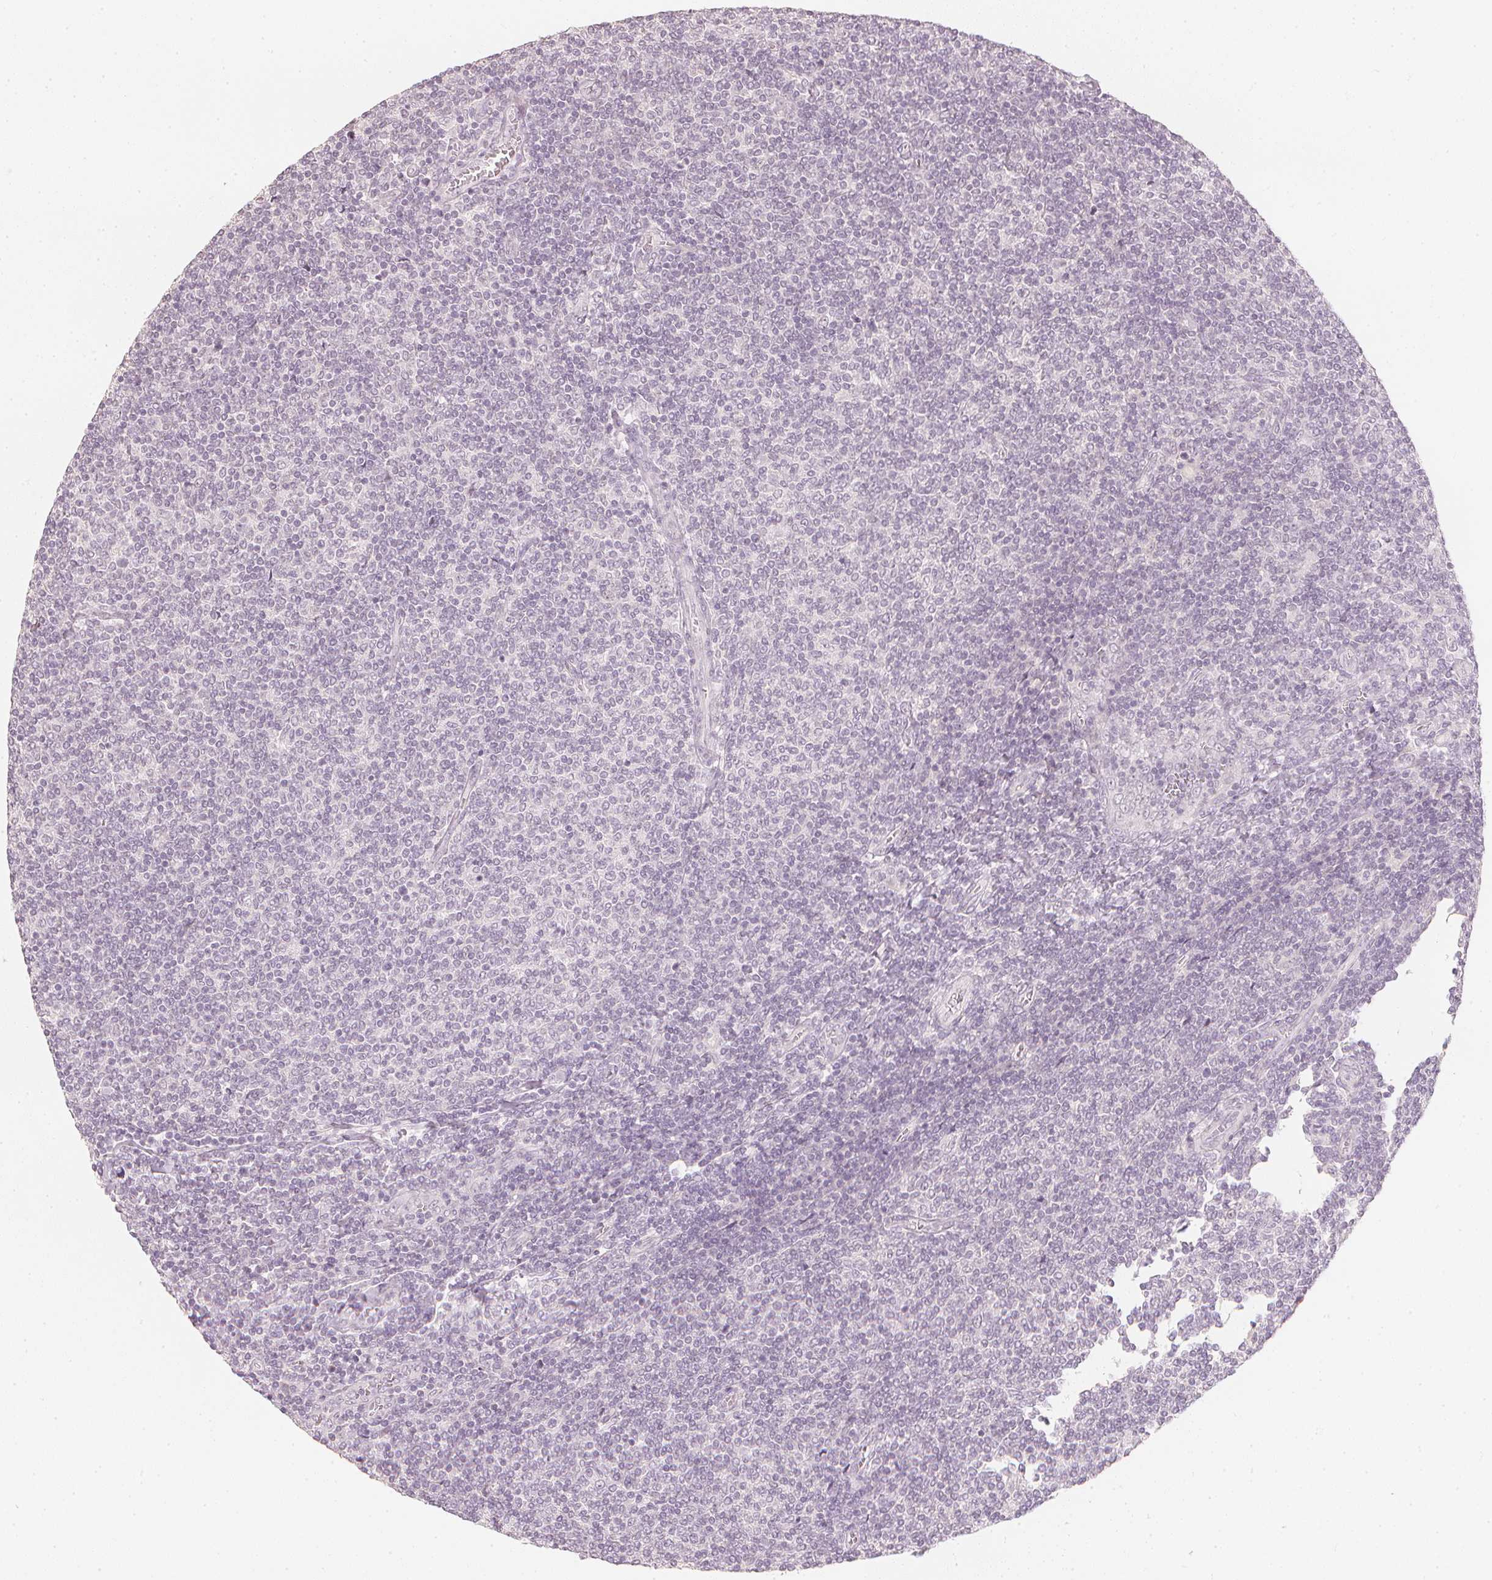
{"staining": {"intensity": "negative", "quantity": "none", "location": "none"}, "tissue": "lymphoma", "cell_type": "Tumor cells", "image_type": "cancer", "snomed": [{"axis": "morphology", "description": "Malignant lymphoma, non-Hodgkin's type, Low grade"}, {"axis": "topography", "description": "Lymph node"}], "caption": "There is no significant positivity in tumor cells of malignant lymphoma, non-Hodgkin's type (low-grade).", "gene": "CALB1", "patient": {"sex": "male", "age": 52}}